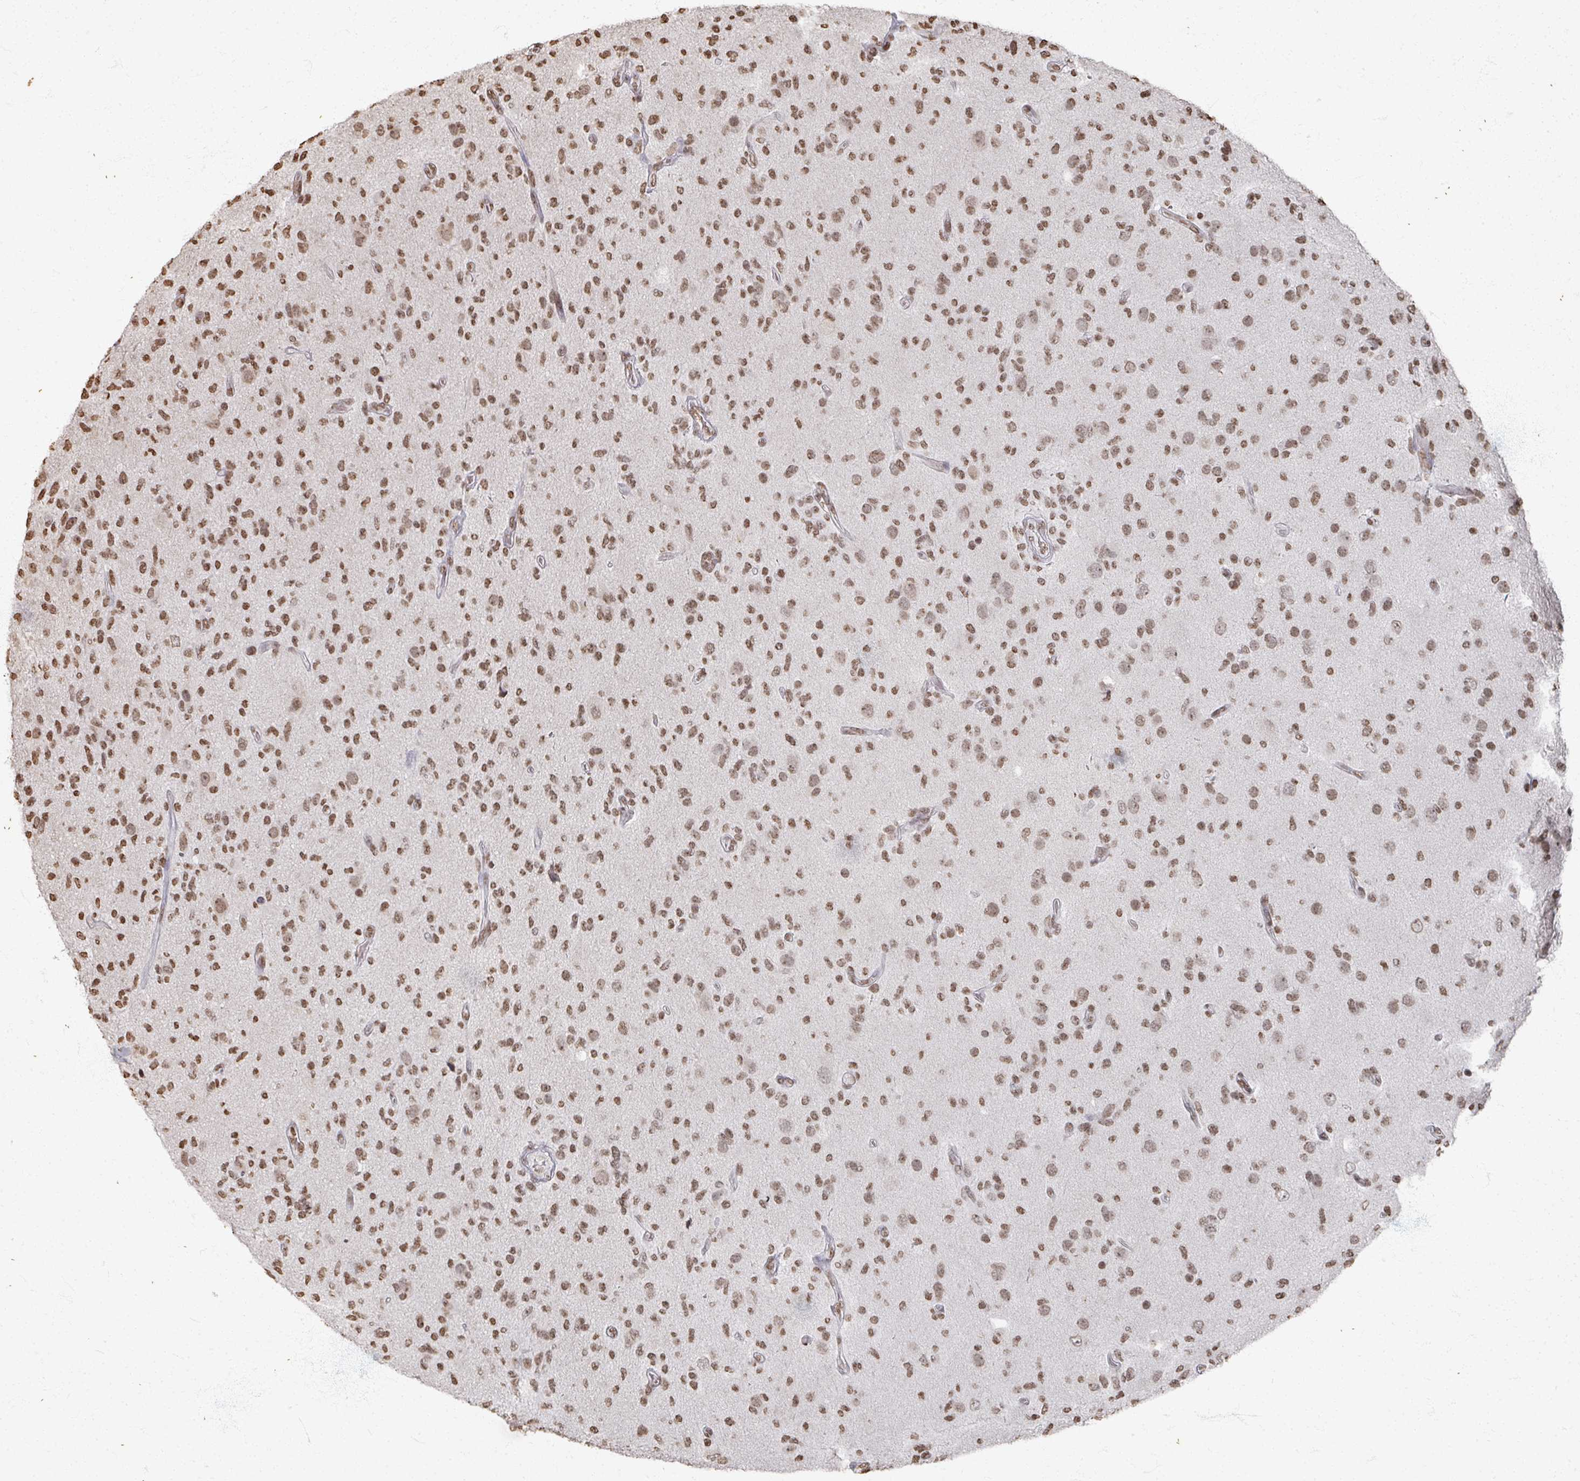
{"staining": {"intensity": "moderate", "quantity": ">75%", "location": "nuclear"}, "tissue": "glioma", "cell_type": "Tumor cells", "image_type": "cancer", "snomed": [{"axis": "morphology", "description": "Glioma, malignant, High grade"}, {"axis": "topography", "description": "Brain"}], "caption": "The image shows a brown stain indicating the presence of a protein in the nuclear of tumor cells in glioma. (brown staining indicates protein expression, while blue staining denotes nuclei).", "gene": "DCUN1D5", "patient": {"sex": "female", "age": 67}}